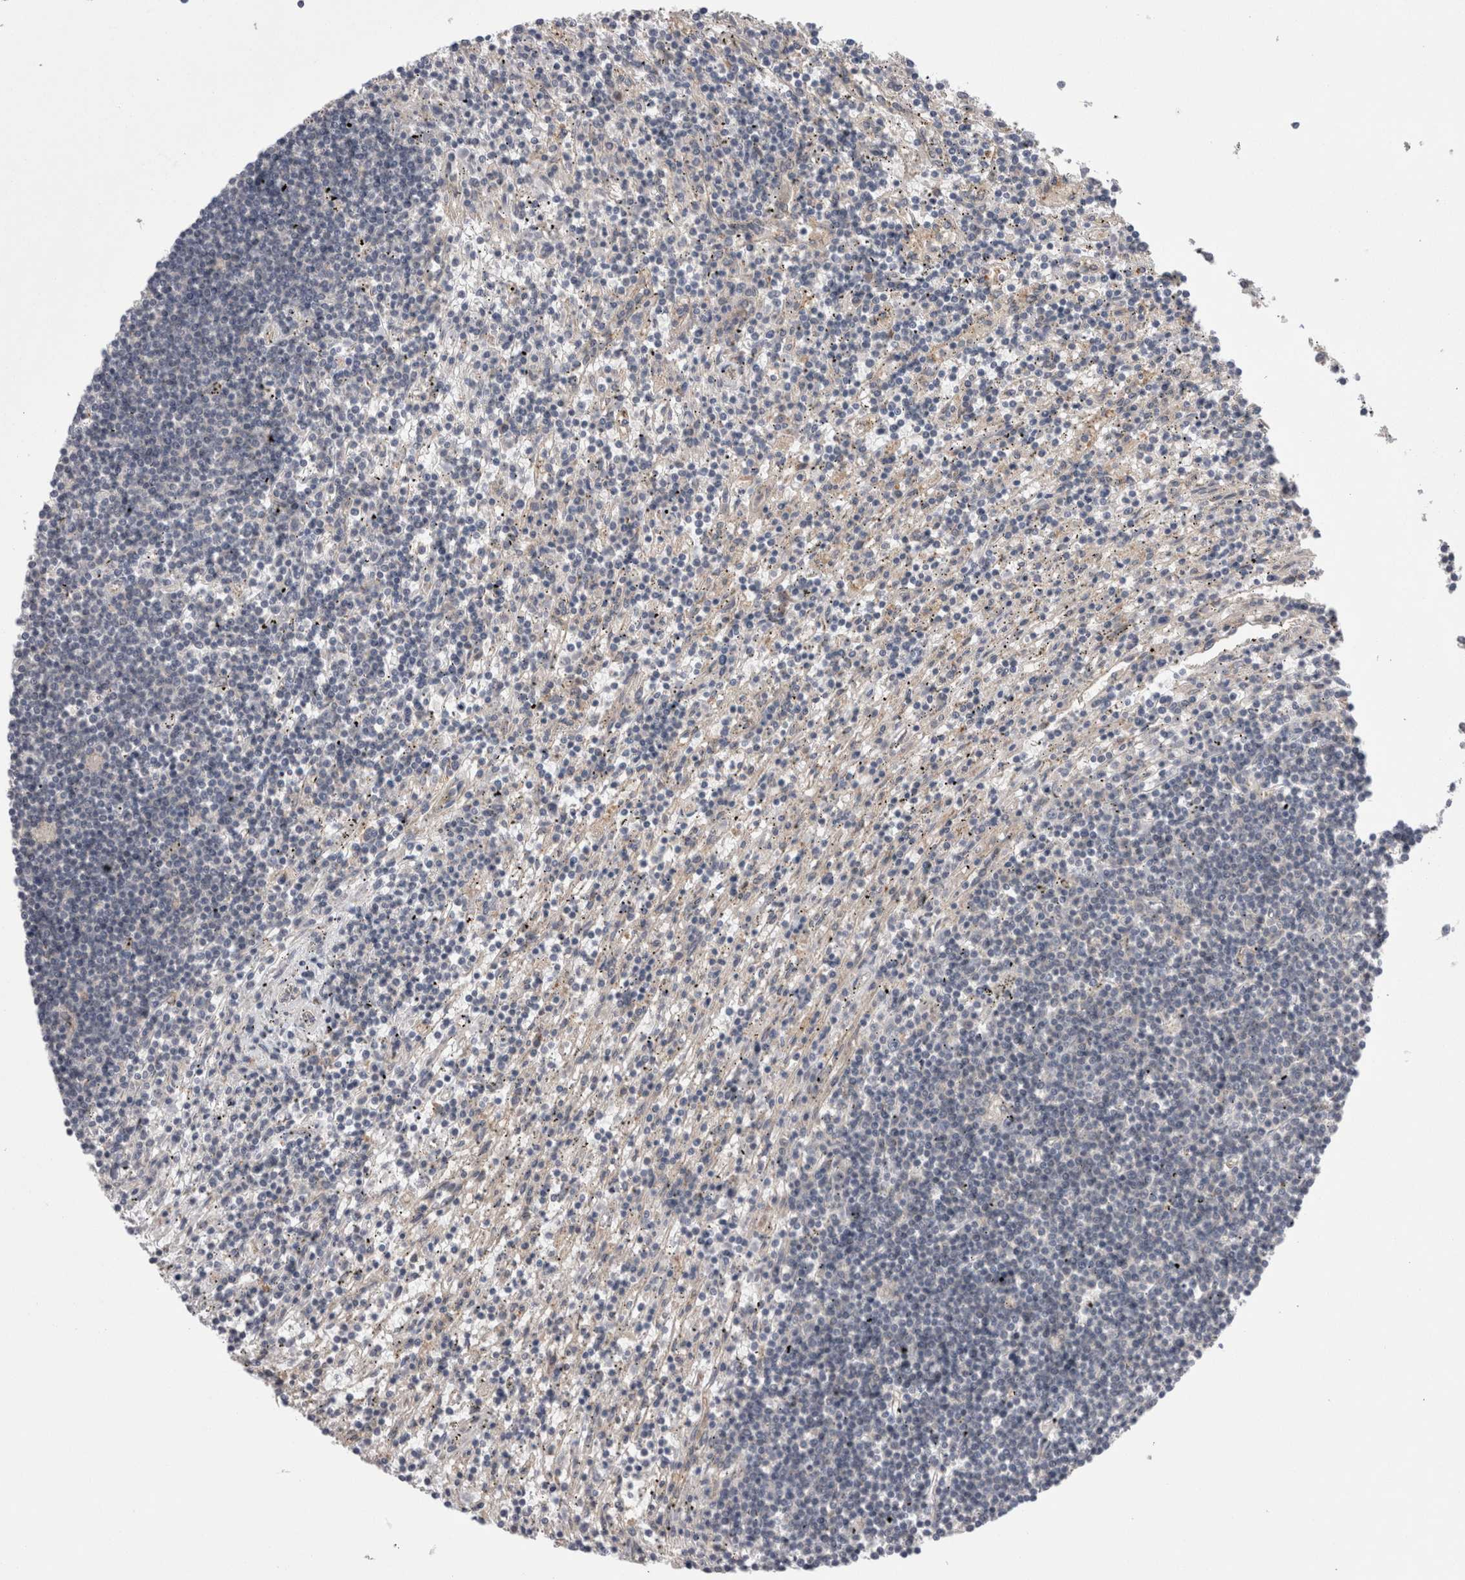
{"staining": {"intensity": "negative", "quantity": "none", "location": "none"}, "tissue": "lymphoma", "cell_type": "Tumor cells", "image_type": "cancer", "snomed": [{"axis": "morphology", "description": "Malignant lymphoma, non-Hodgkin's type, Low grade"}, {"axis": "topography", "description": "Spleen"}], "caption": "An immunohistochemistry photomicrograph of lymphoma is shown. There is no staining in tumor cells of lymphoma. The staining was performed using DAB to visualize the protein expression in brown, while the nuclei were stained in blue with hematoxylin (Magnification: 20x).", "gene": "DCTN6", "patient": {"sex": "male", "age": 76}}